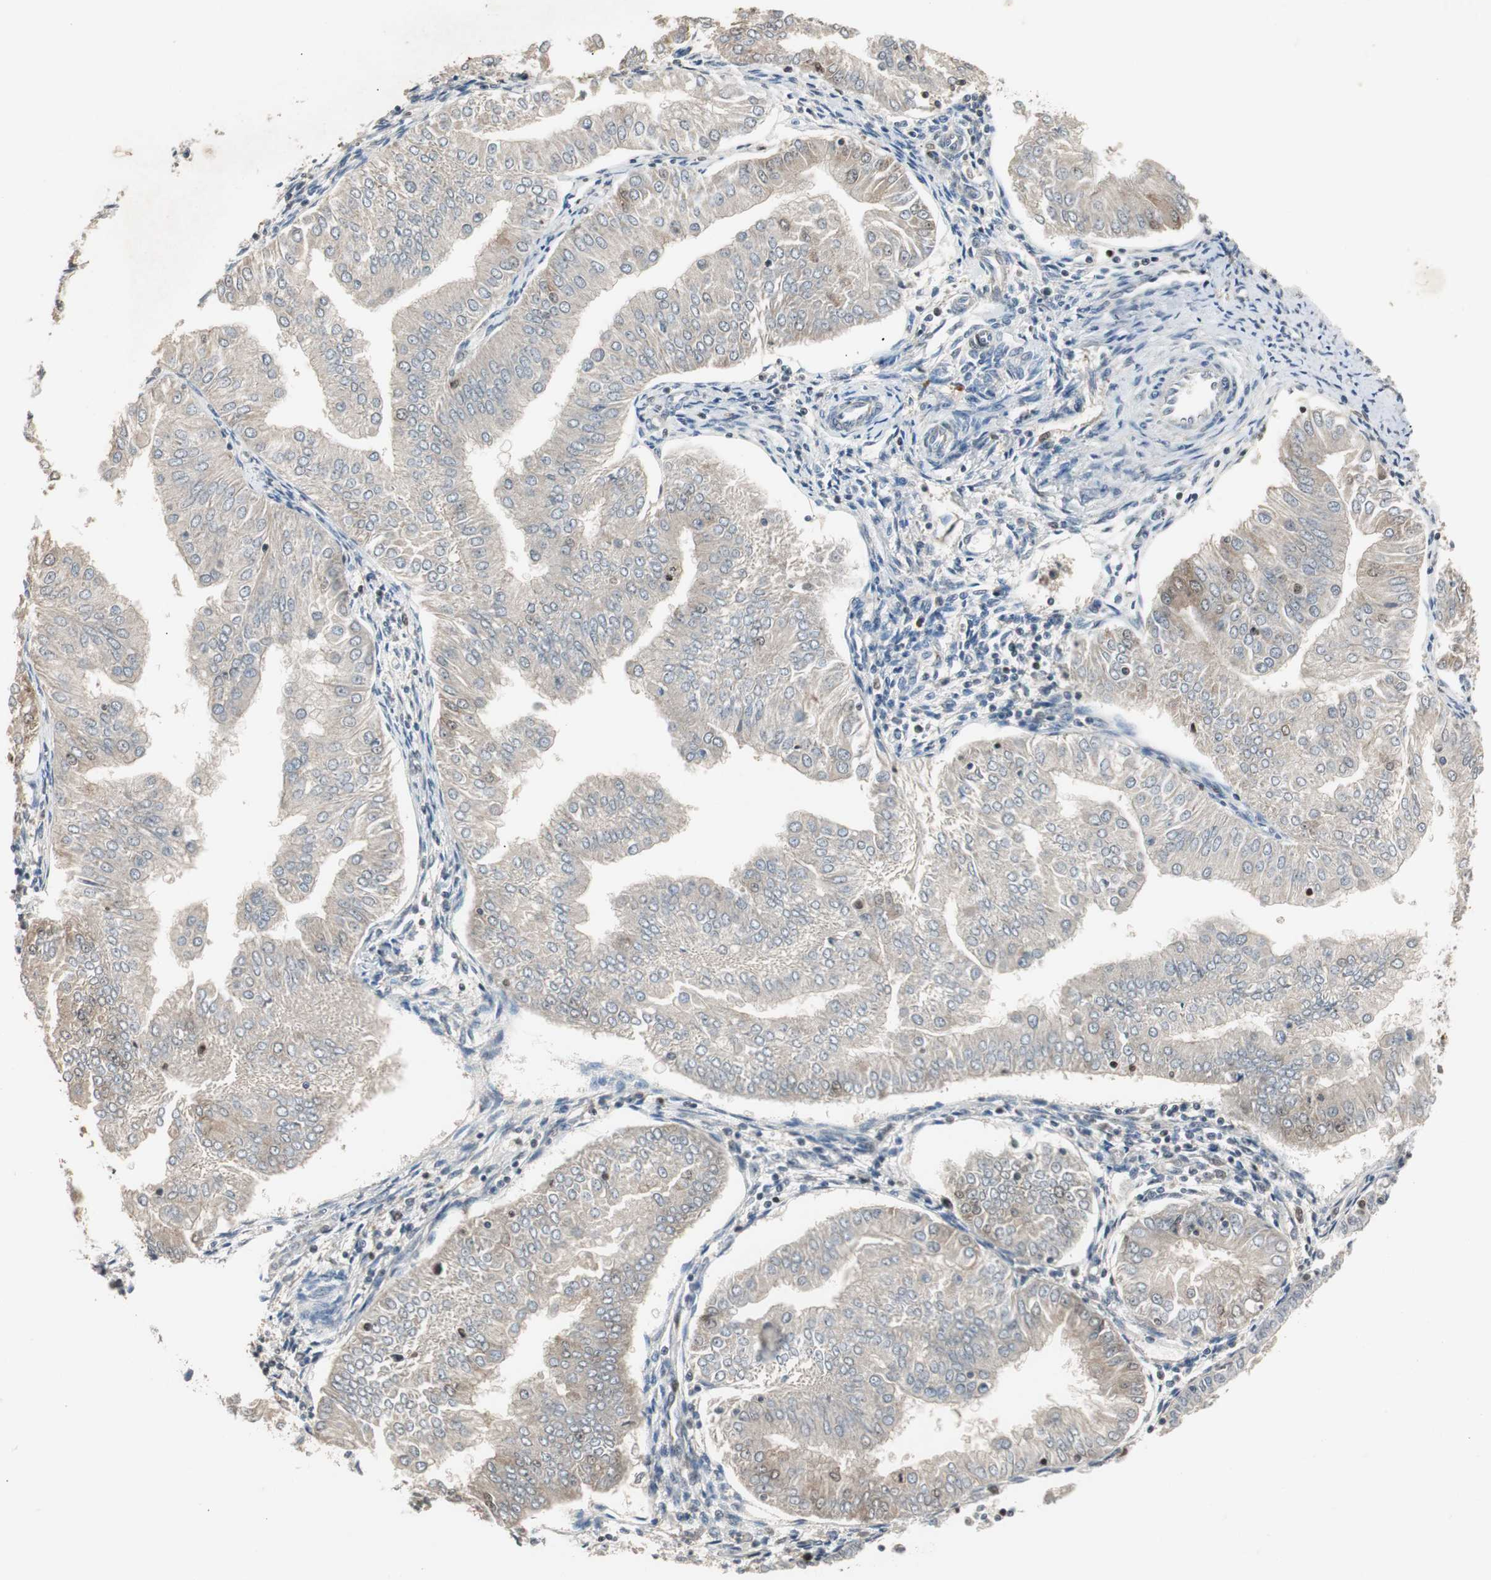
{"staining": {"intensity": "weak", "quantity": "25%-75%", "location": "cytoplasmic/membranous"}, "tissue": "endometrial cancer", "cell_type": "Tumor cells", "image_type": "cancer", "snomed": [{"axis": "morphology", "description": "Adenocarcinoma, NOS"}, {"axis": "topography", "description": "Endometrium"}], "caption": "Immunohistochemistry (IHC) of endometrial adenocarcinoma reveals low levels of weak cytoplasmic/membranous positivity in about 25%-75% of tumor cells.", "gene": "FEN1", "patient": {"sex": "female", "age": 53}}